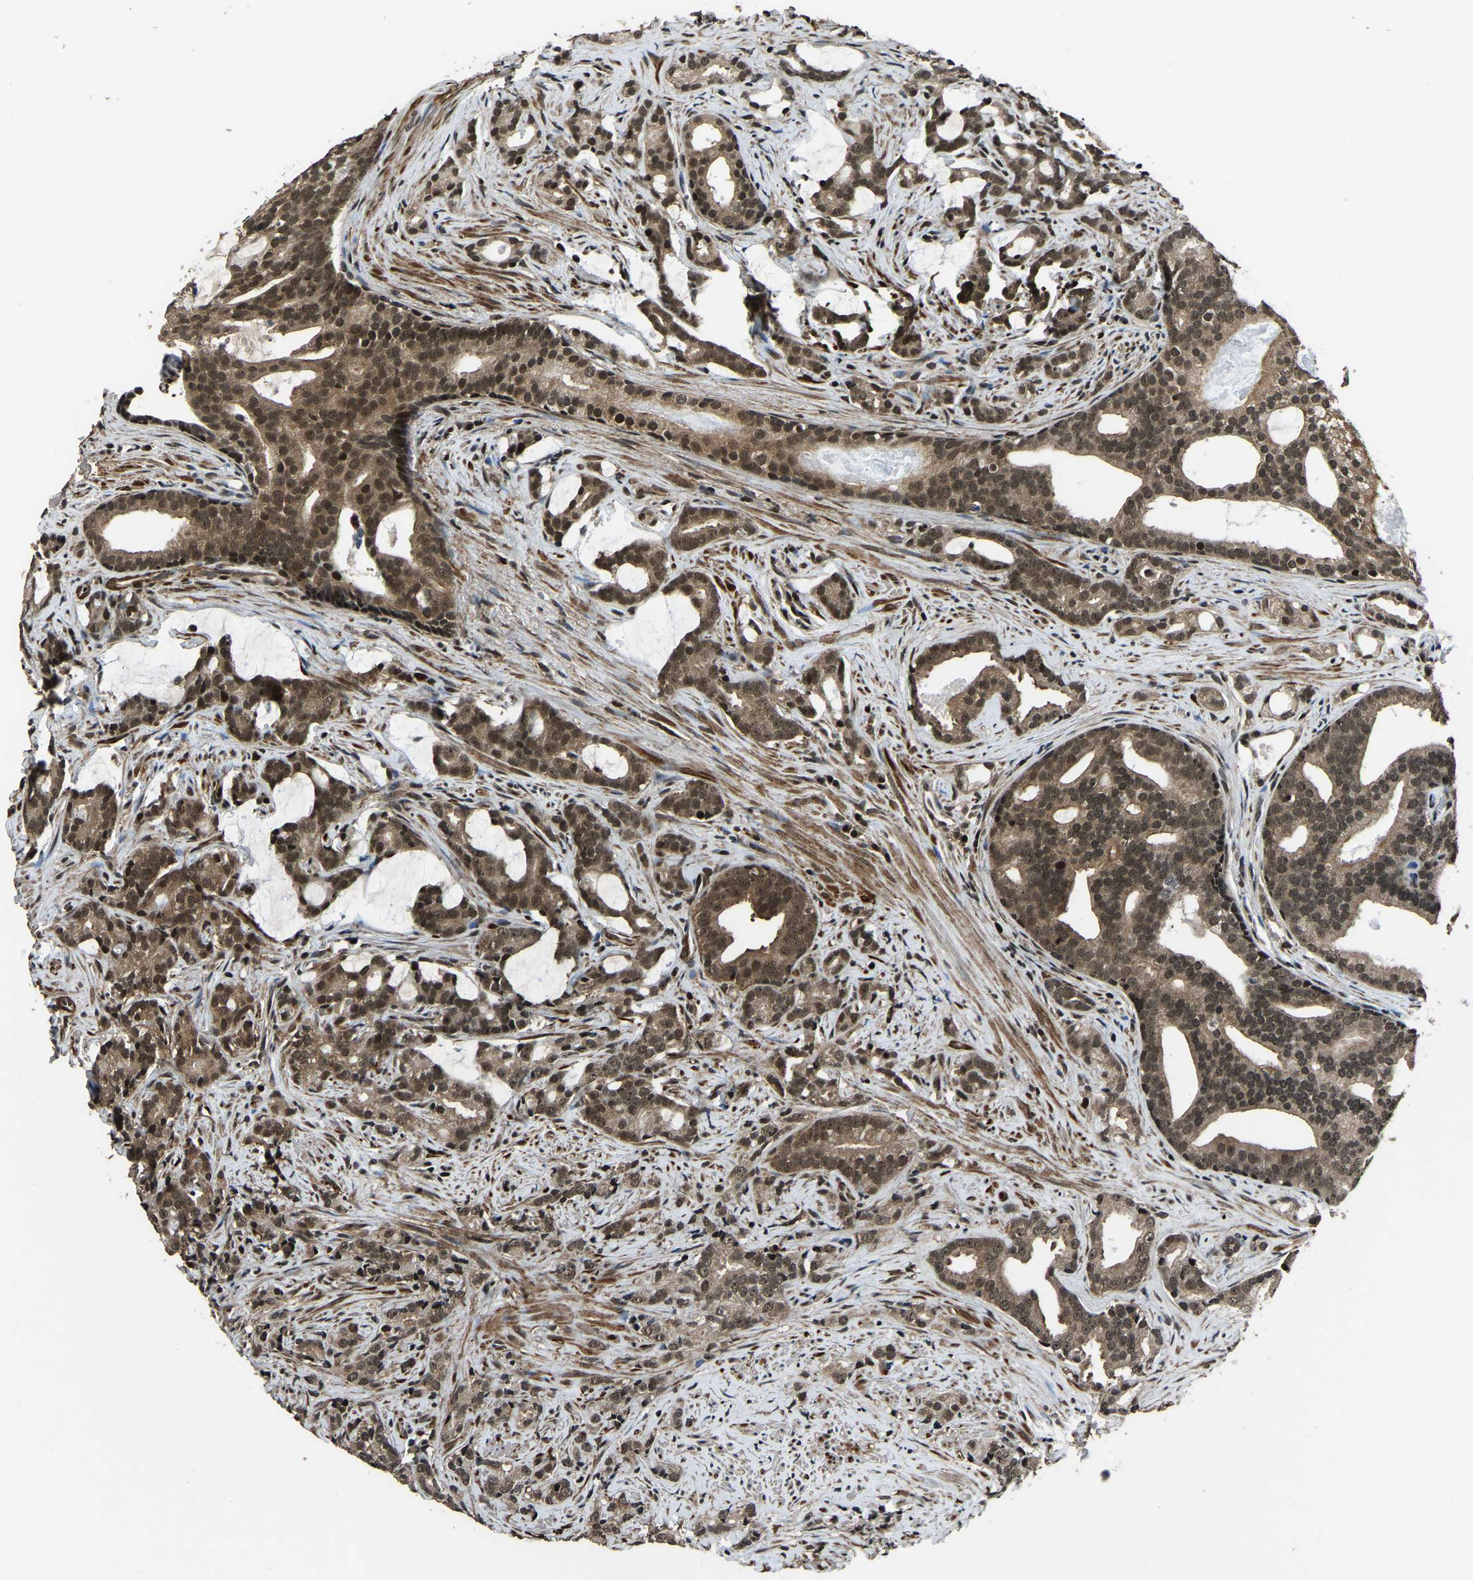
{"staining": {"intensity": "moderate", "quantity": ">75%", "location": "cytoplasmic/membranous,nuclear"}, "tissue": "prostate cancer", "cell_type": "Tumor cells", "image_type": "cancer", "snomed": [{"axis": "morphology", "description": "Adenocarcinoma, Low grade"}, {"axis": "topography", "description": "Prostate"}], "caption": "This image displays prostate cancer stained with IHC to label a protein in brown. The cytoplasmic/membranous and nuclear of tumor cells show moderate positivity for the protein. Nuclei are counter-stained blue.", "gene": "ANKIB1", "patient": {"sex": "male", "age": 58}}